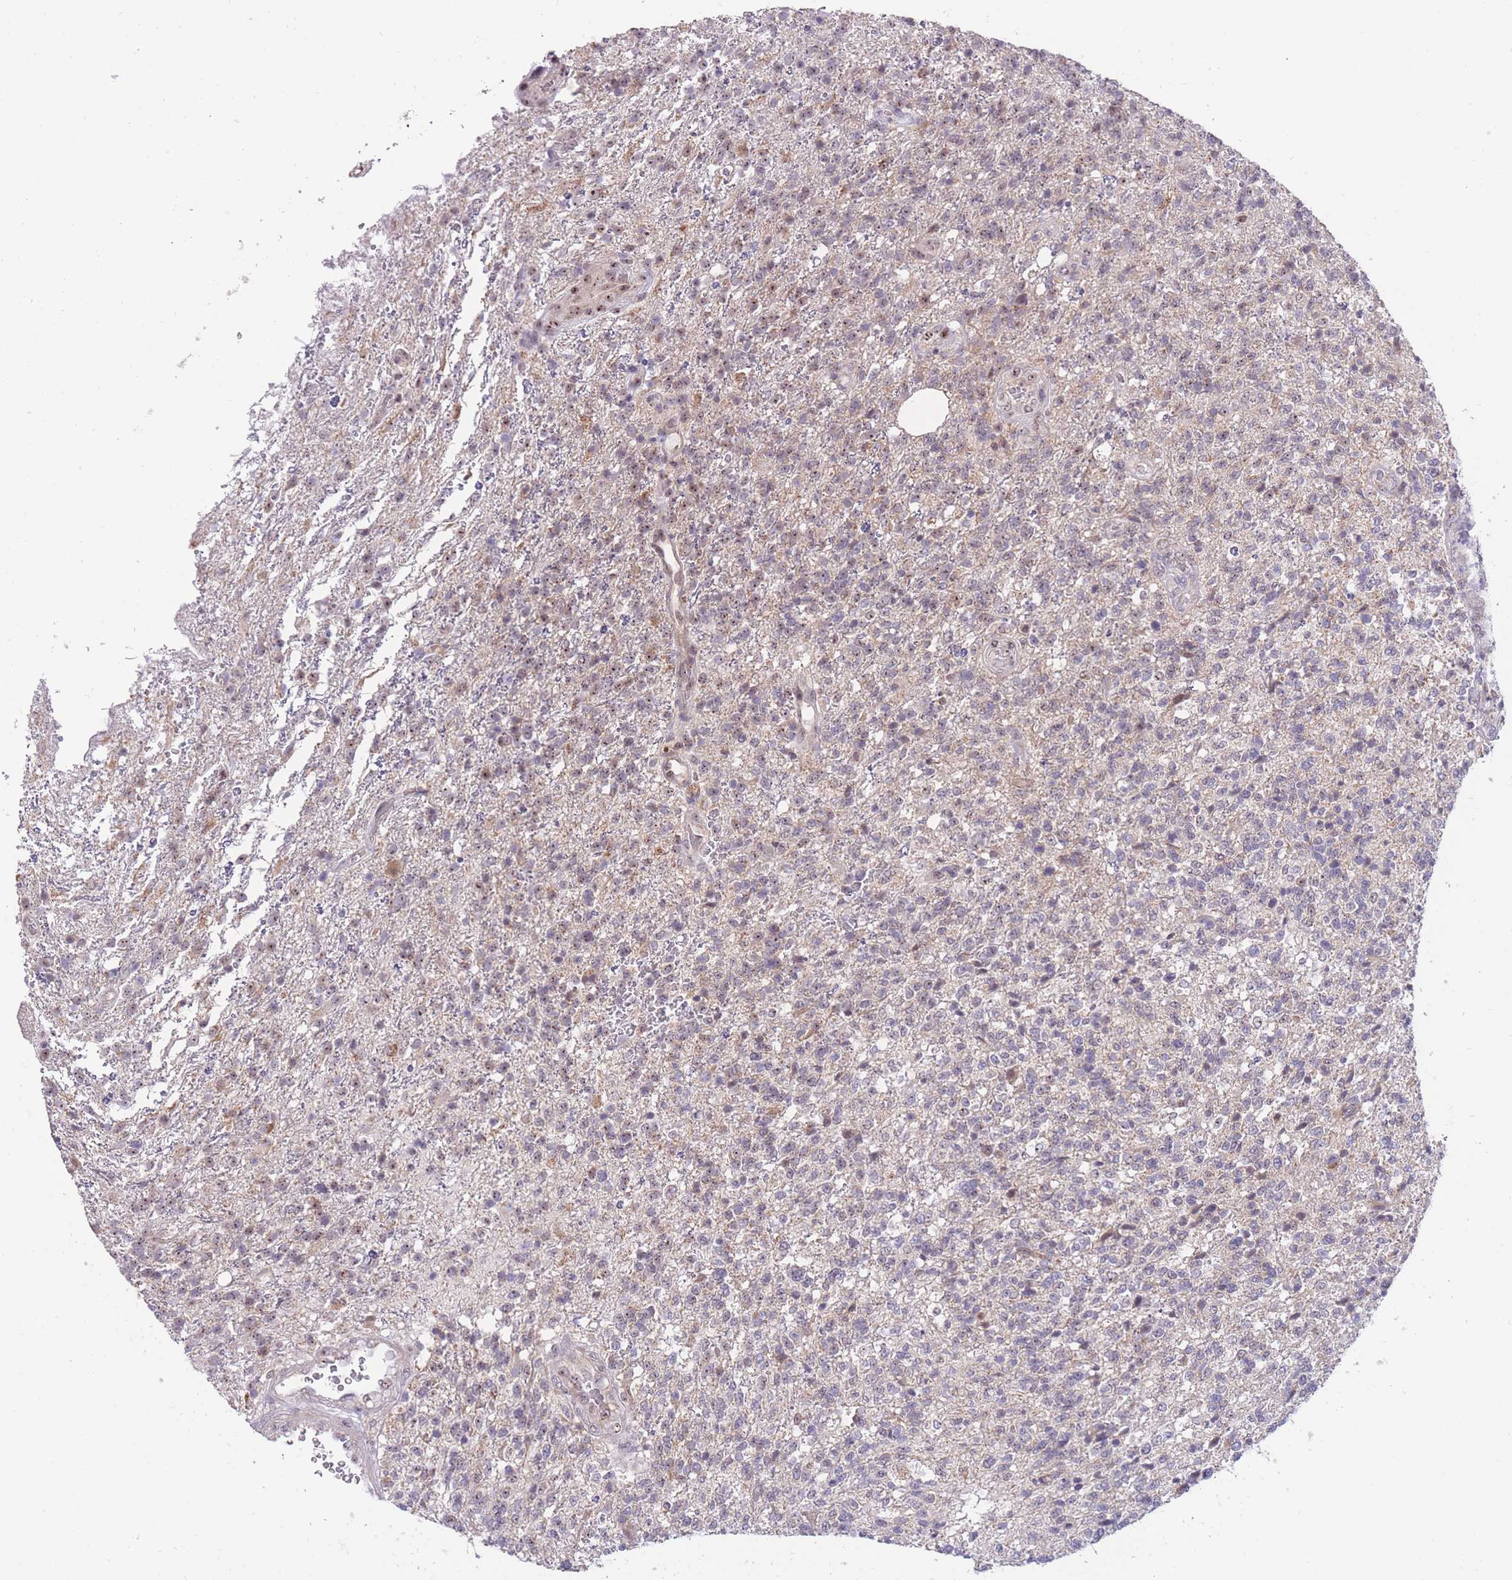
{"staining": {"intensity": "weak", "quantity": "<25%", "location": "nuclear"}, "tissue": "glioma", "cell_type": "Tumor cells", "image_type": "cancer", "snomed": [{"axis": "morphology", "description": "Glioma, malignant, High grade"}, {"axis": "topography", "description": "Brain"}], "caption": "A high-resolution image shows immunohistochemistry staining of glioma, which reveals no significant staining in tumor cells.", "gene": "MCIDAS", "patient": {"sex": "male", "age": 56}}